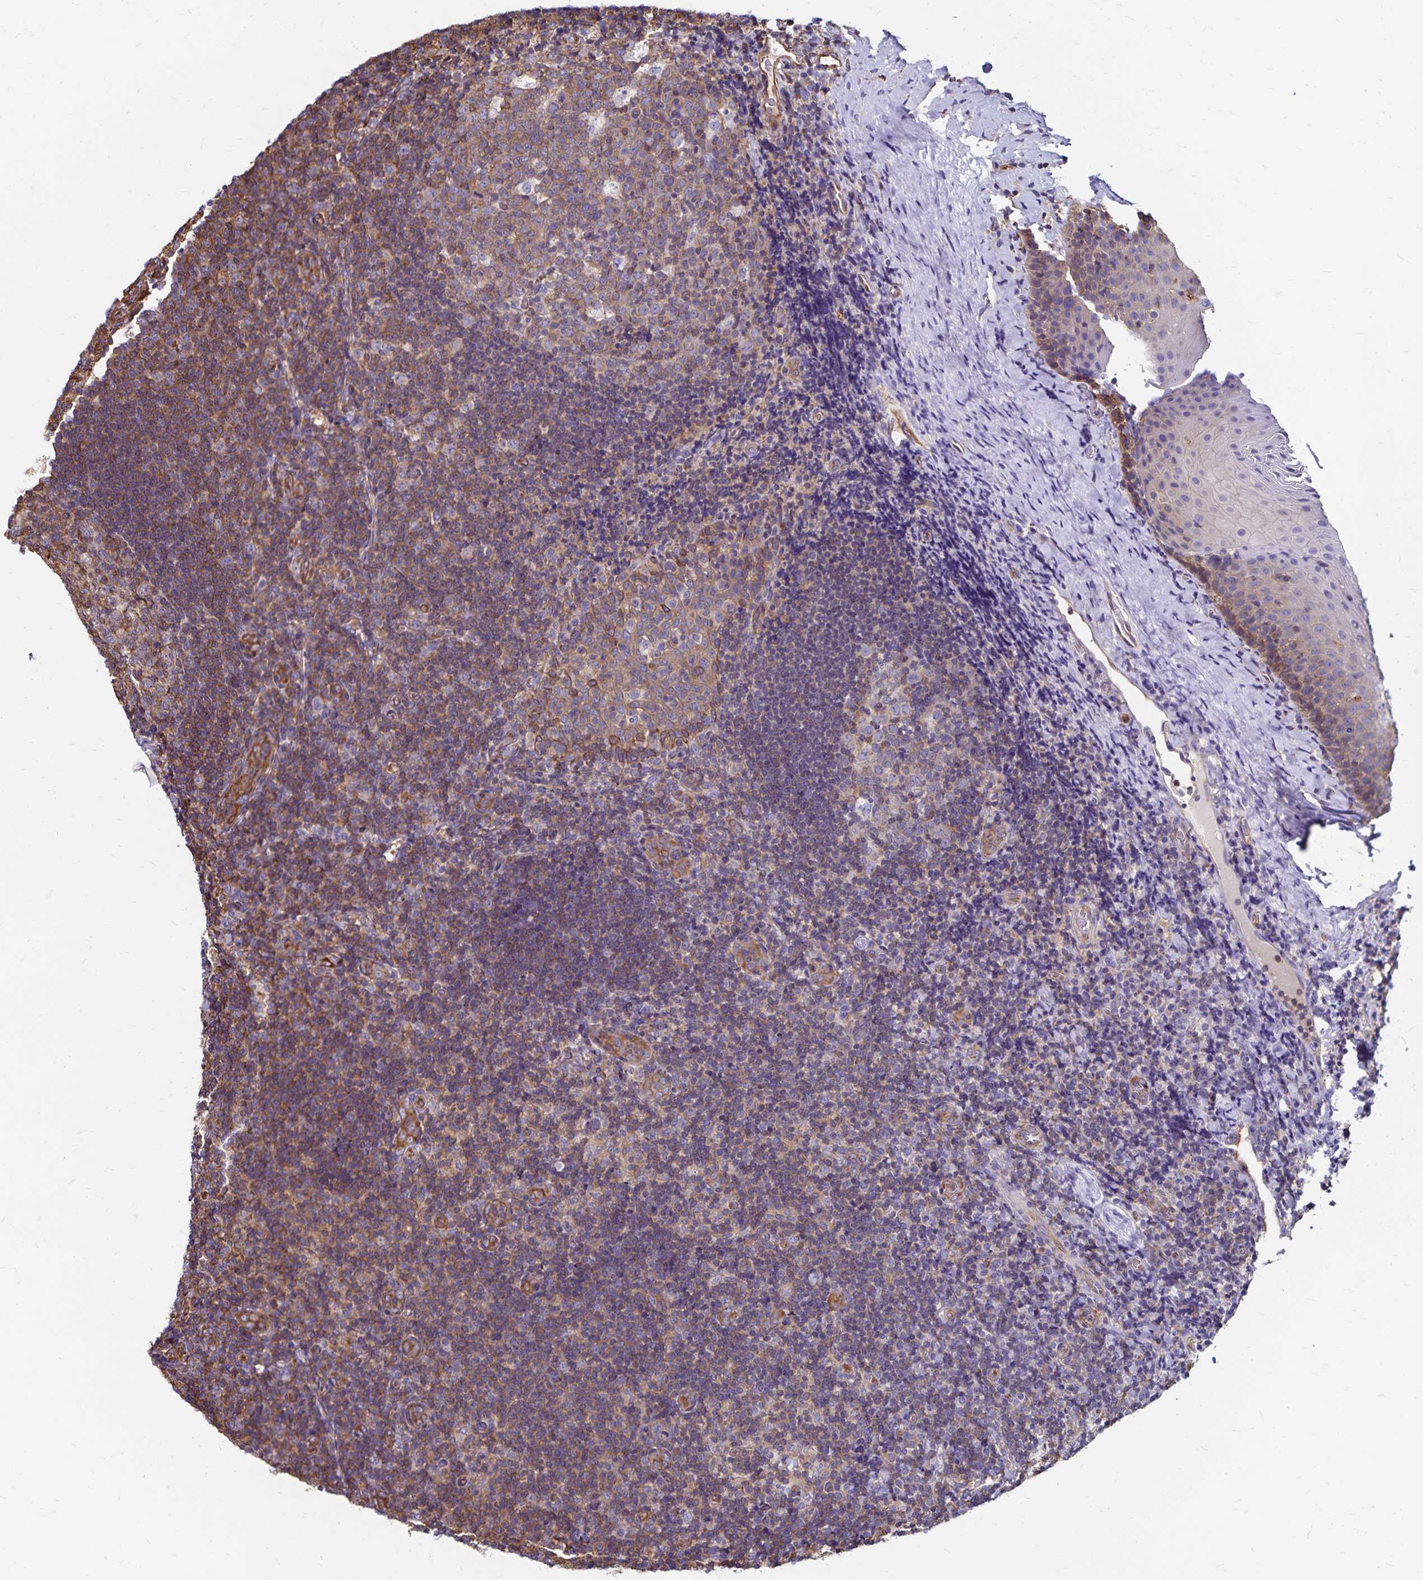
{"staining": {"intensity": "weak", "quantity": "25%-75%", "location": "cytoplasmic/membranous"}, "tissue": "tonsil", "cell_type": "Germinal center cells", "image_type": "normal", "snomed": [{"axis": "morphology", "description": "Normal tissue, NOS"}, {"axis": "topography", "description": "Tonsil"}], "caption": "The photomicrograph exhibits immunohistochemical staining of unremarkable tonsil. There is weak cytoplasmic/membranous staining is identified in approximately 25%-75% of germinal center cells. (DAB = brown stain, brightfield microscopy at high magnification).", "gene": "RPRML", "patient": {"sex": "male", "age": 17}}